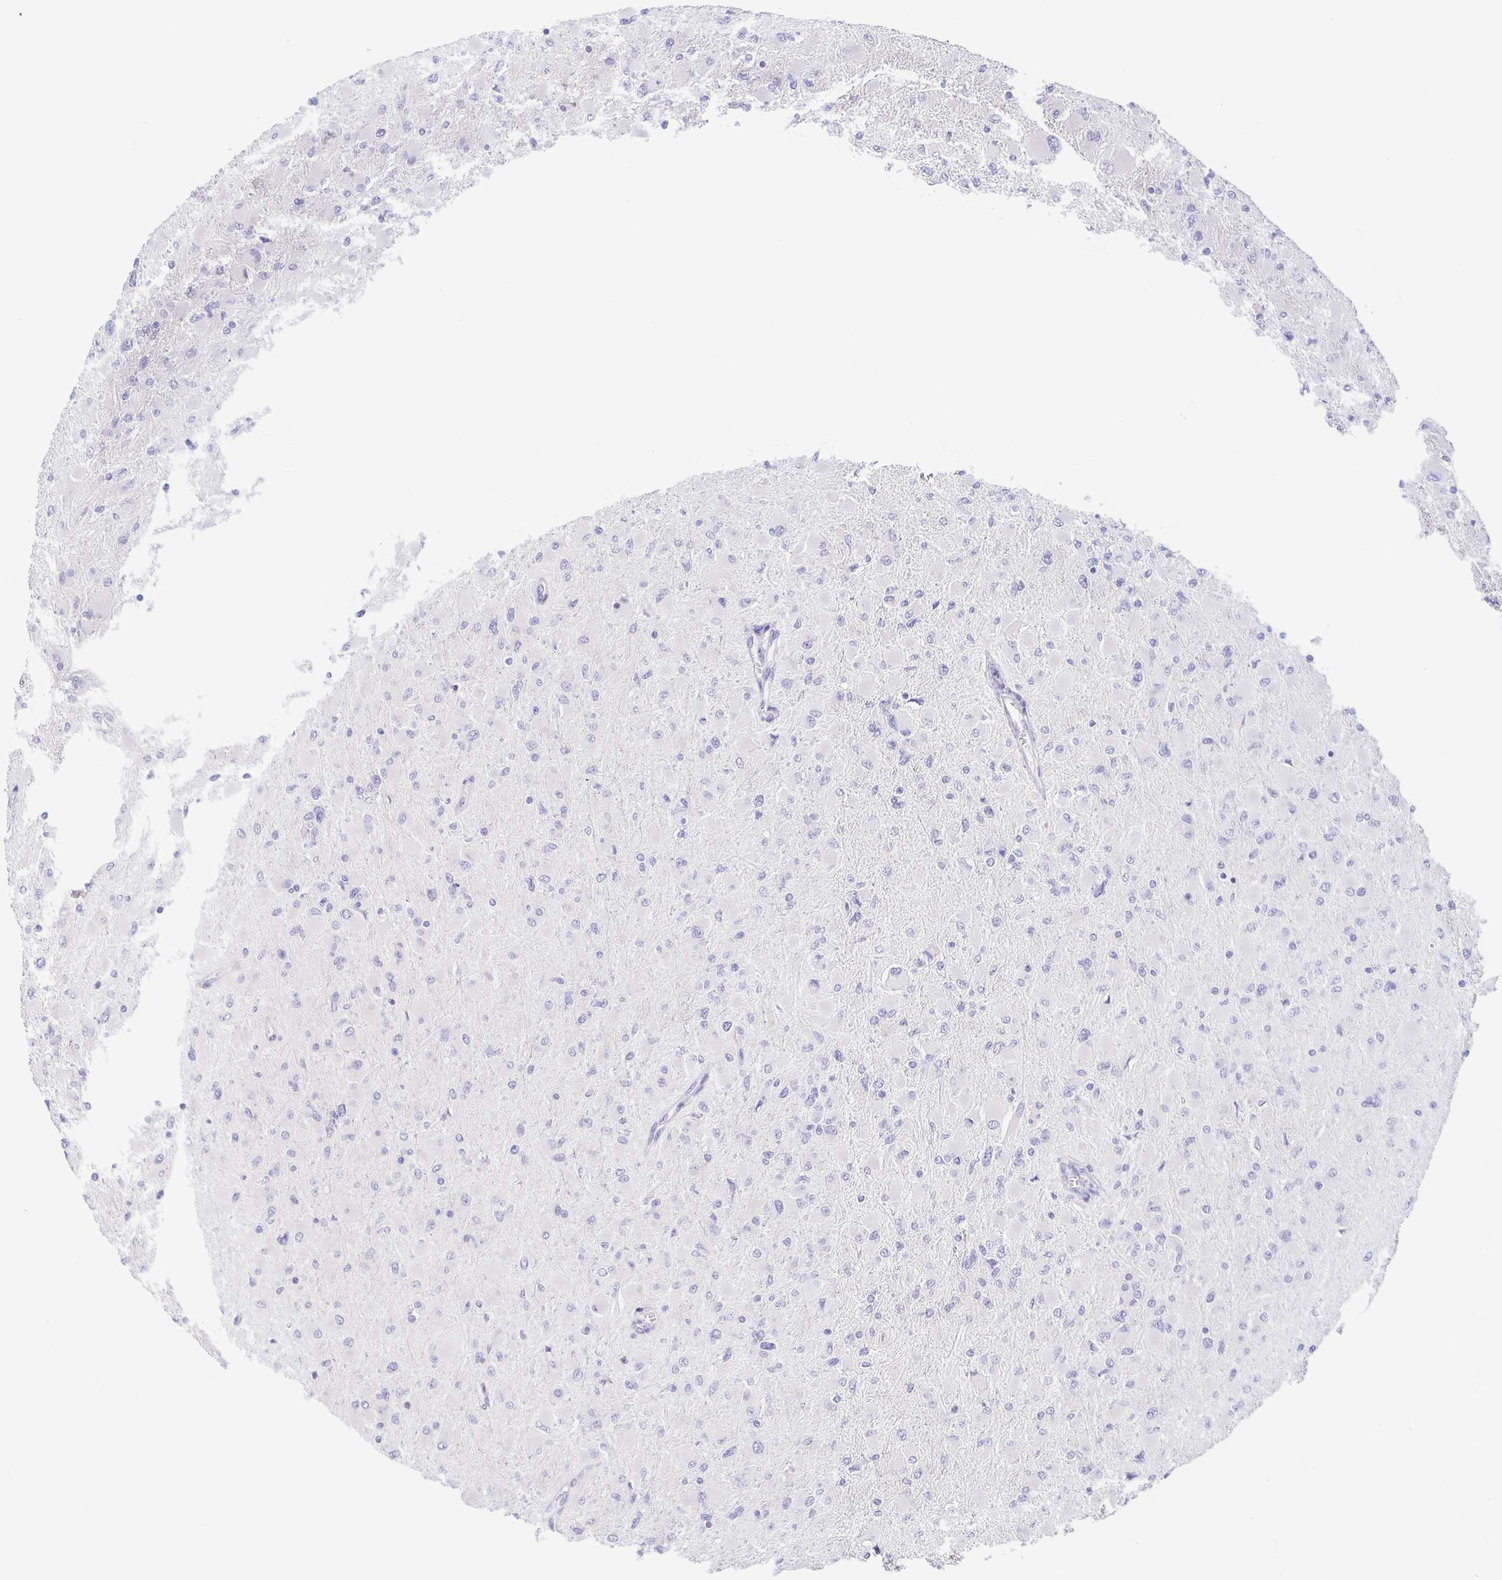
{"staining": {"intensity": "negative", "quantity": "none", "location": "none"}, "tissue": "glioma", "cell_type": "Tumor cells", "image_type": "cancer", "snomed": [{"axis": "morphology", "description": "Glioma, malignant, High grade"}, {"axis": "topography", "description": "Cerebral cortex"}], "caption": "Immunohistochemistry of human malignant glioma (high-grade) exhibits no positivity in tumor cells.", "gene": "TREH", "patient": {"sex": "female", "age": 36}}